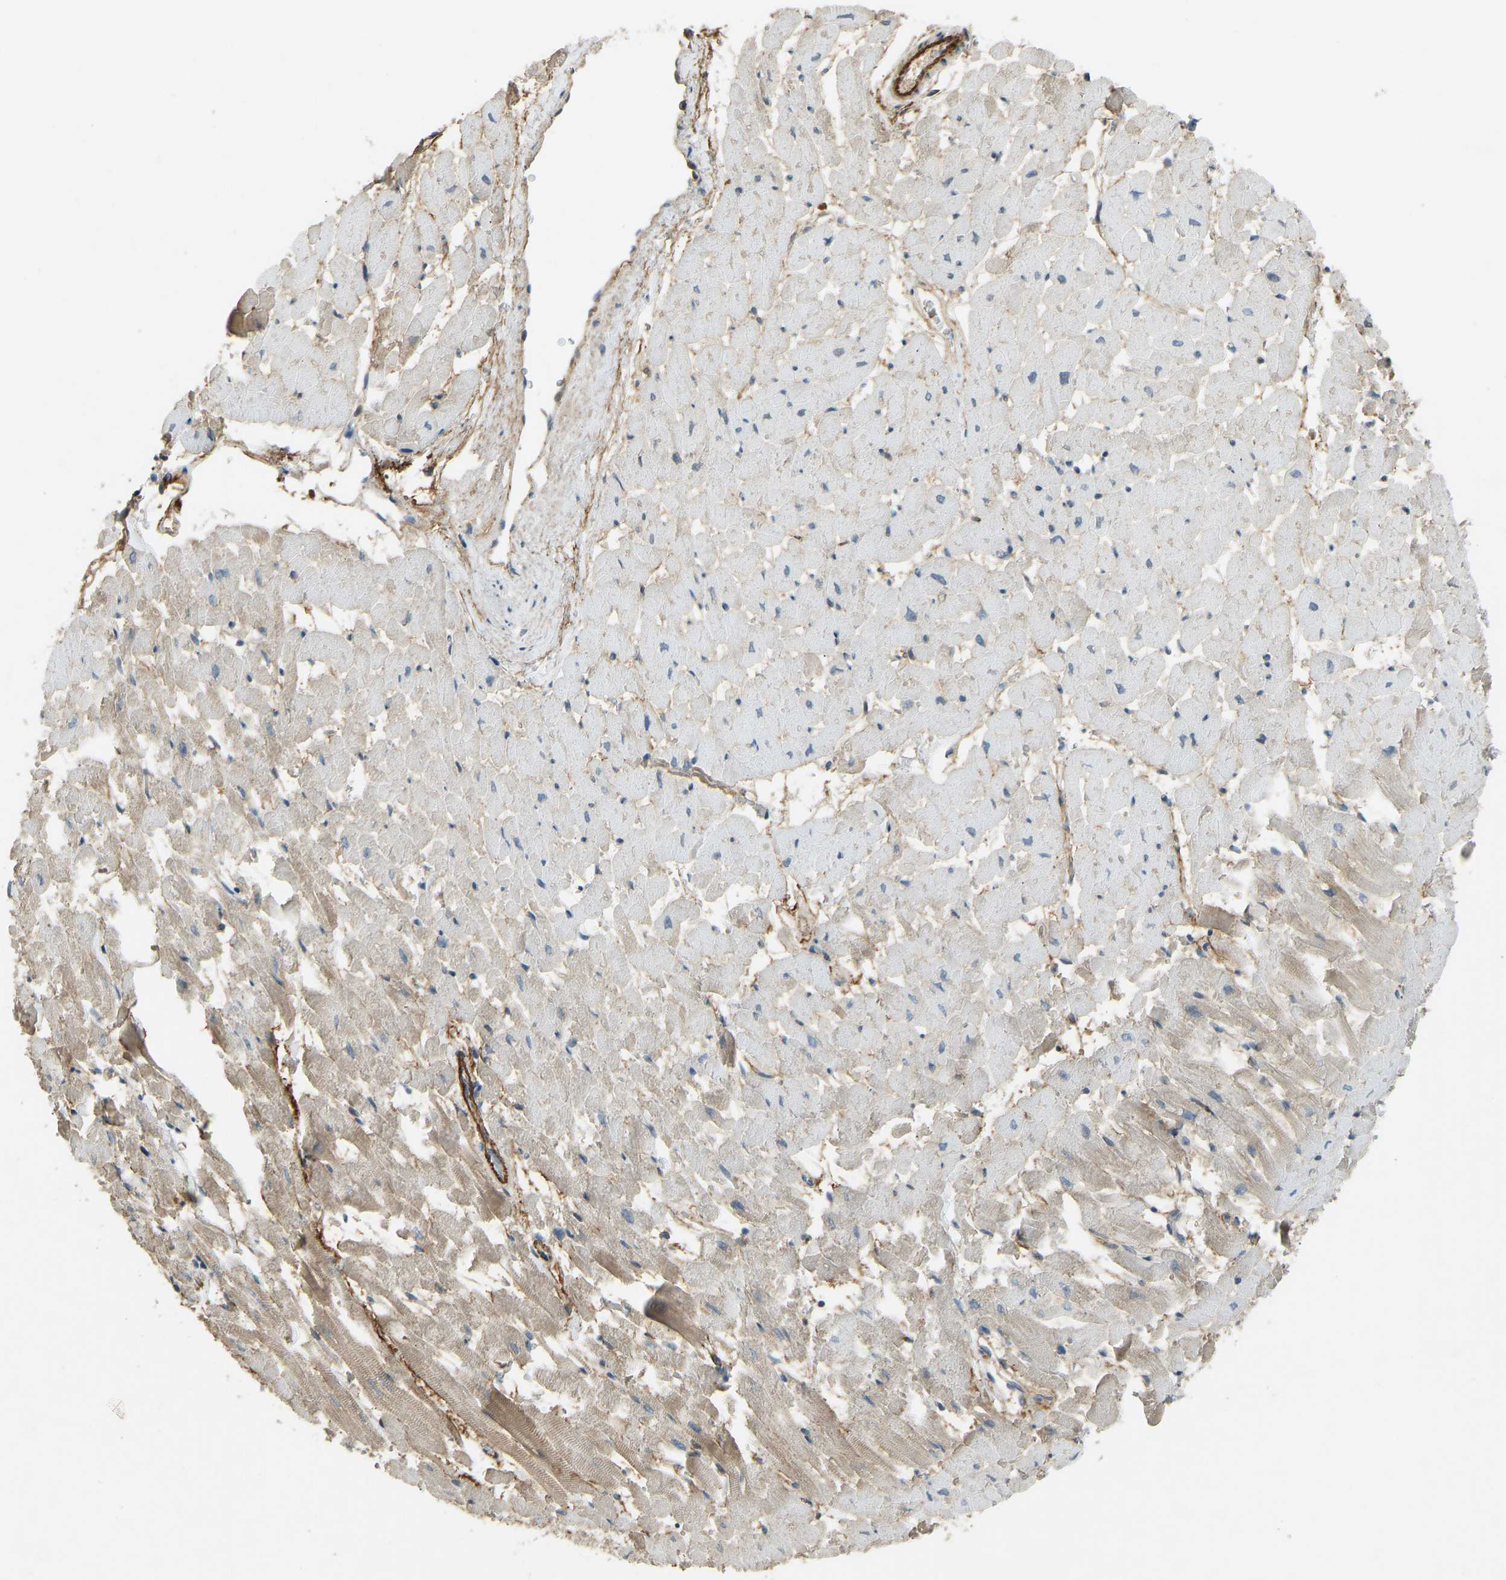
{"staining": {"intensity": "weak", "quantity": "25%-75%", "location": "cytoplasmic/membranous"}, "tissue": "heart muscle", "cell_type": "Cardiomyocytes", "image_type": "normal", "snomed": [{"axis": "morphology", "description": "Normal tissue, NOS"}, {"axis": "topography", "description": "Heart"}], "caption": "Weak cytoplasmic/membranous protein expression is appreciated in about 25%-75% of cardiomyocytes in heart muscle.", "gene": "FBLN2", "patient": {"sex": "male", "age": 45}}